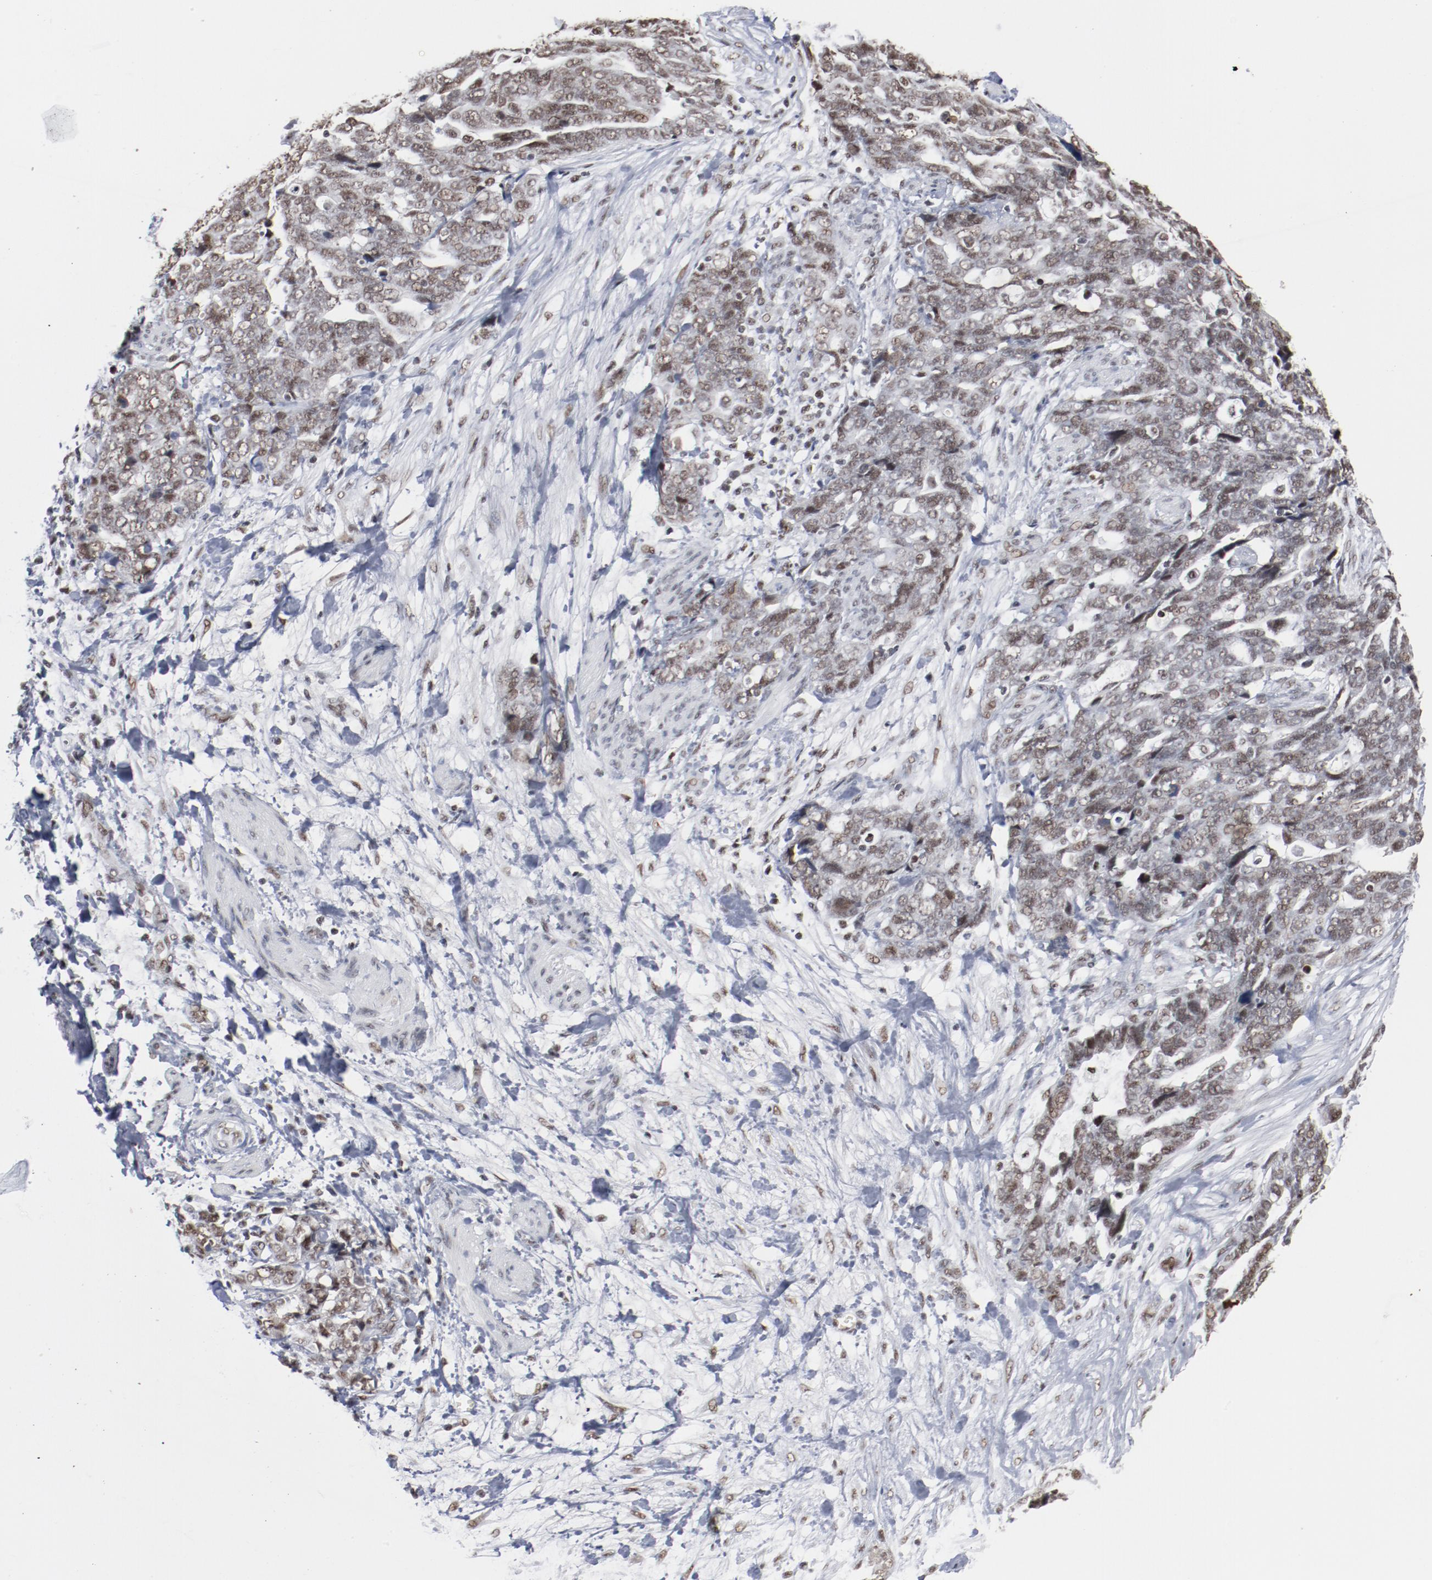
{"staining": {"intensity": "weak", "quantity": ">75%", "location": "nuclear"}, "tissue": "ovarian cancer", "cell_type": "Tumor cells", "image_type": "cancer", "snomed": [{"axis": "morphology", "description": "Normal tissue, NOS"}, {"axis": "morphology", "description": "Cystadenocarcinoma, serous, NOS"}, {"axis": "topography", "description": "Fallopian tube"}, {"axis": "topography", "description": "Ovary"}], "caption": "Immunohistochemical staining of ovarian cancer (serous cystadenocarcinoma) reveals weak nuclear protein staining in about >75% of tumor cells.", "gene": "BUB3", "patient": {"sex": "female", "age": 56}}